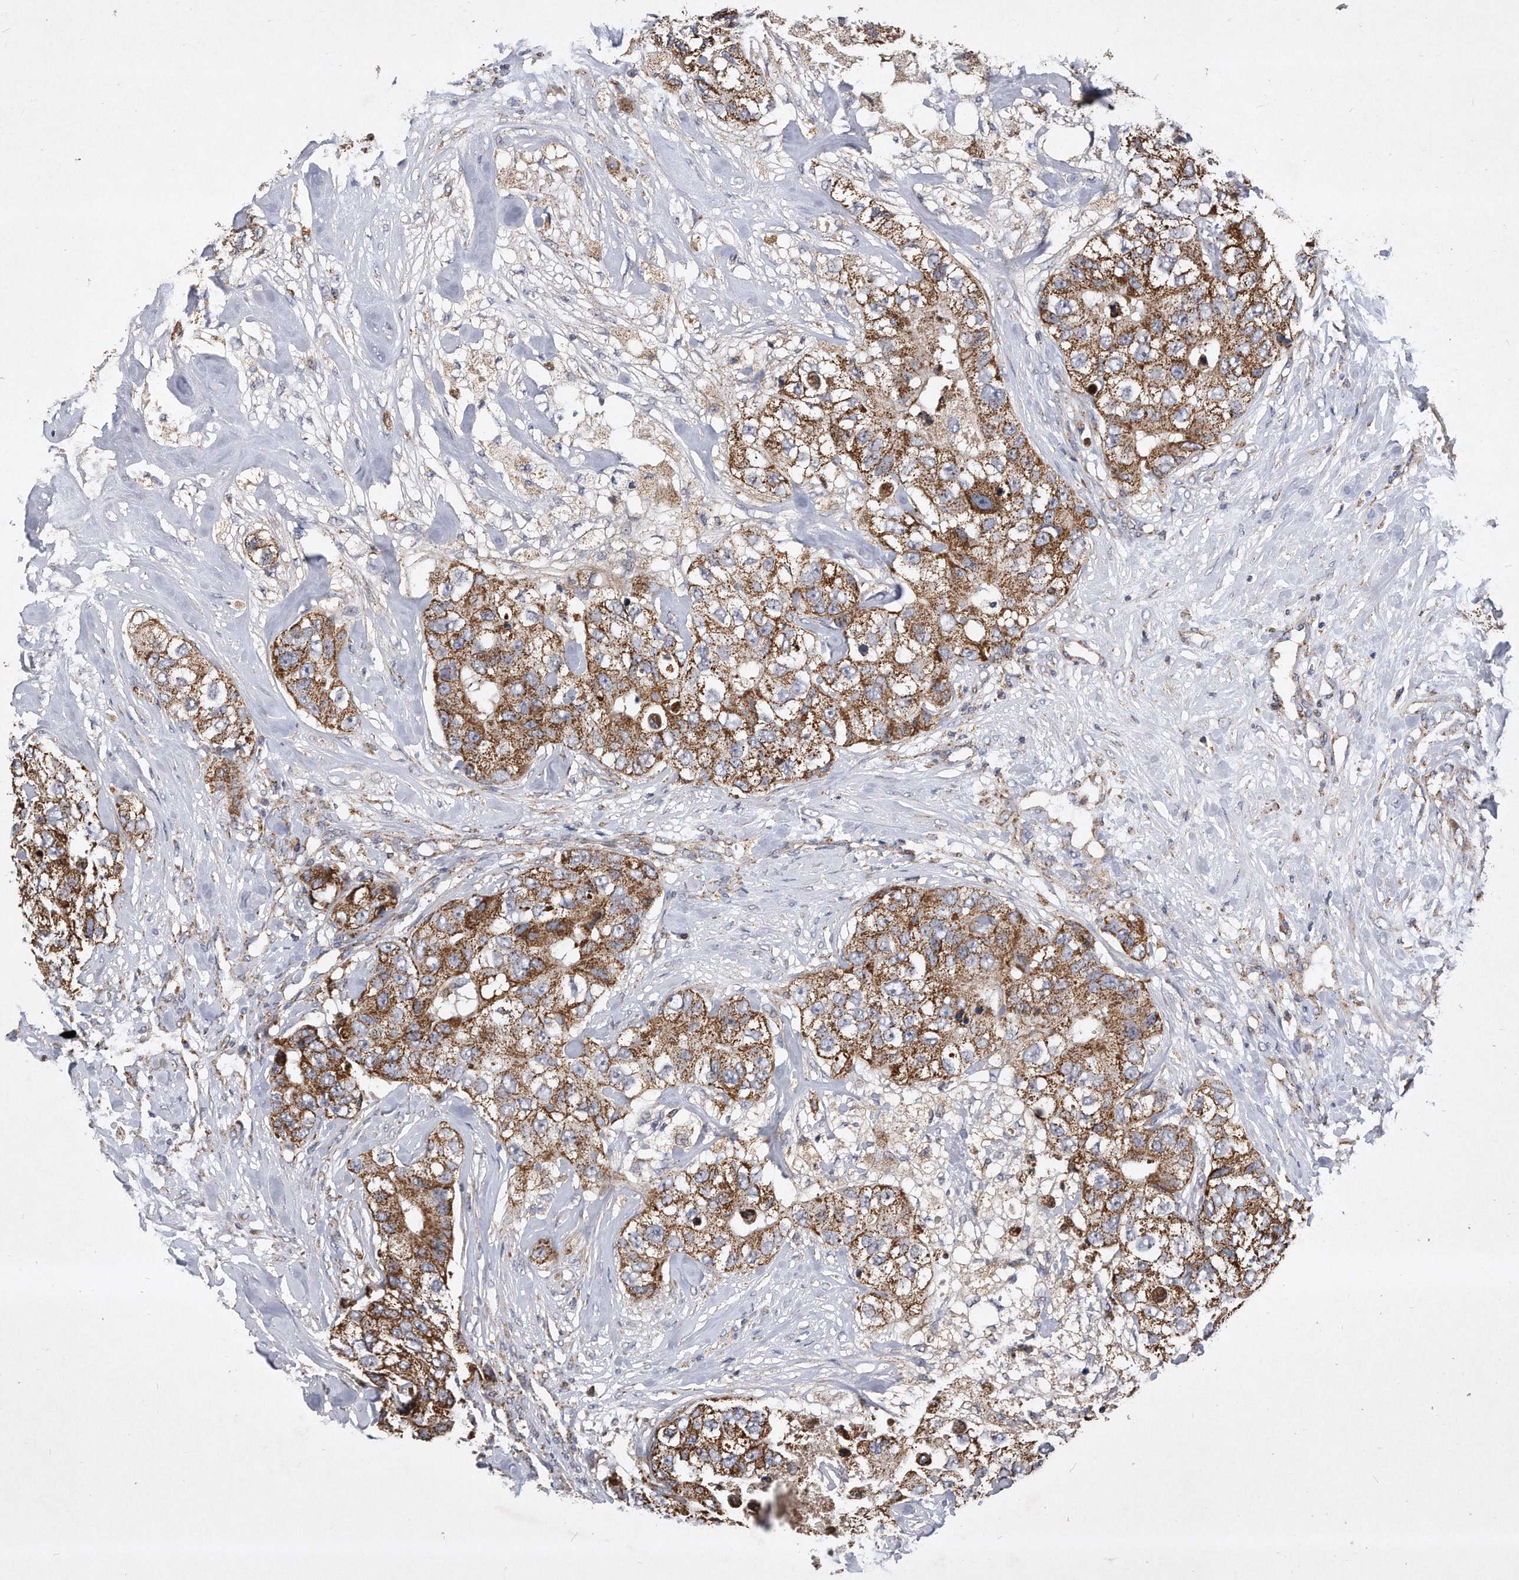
{"staining": {"intensity": "moderate", "quantity": ">75%", "location": "cytoplasmic/membranous"}, "tissue": "breast cancer", "cell_type": "Tumor cells", "image_type": "cancer", "snomed": [{"axis": "morphology", "description": "Duct carcinoma"}, {"axis": "topography", "description": "Breast"}], "caption": "There is medium levels of moderate cytoplasmic/membranous expression in tumor cells of breast intraductal carcinoma, as demonstrated by immunohistochemical staining (brown color).", "gene": "PPP5C", "patient": {"sex": "female", "age": 62}}